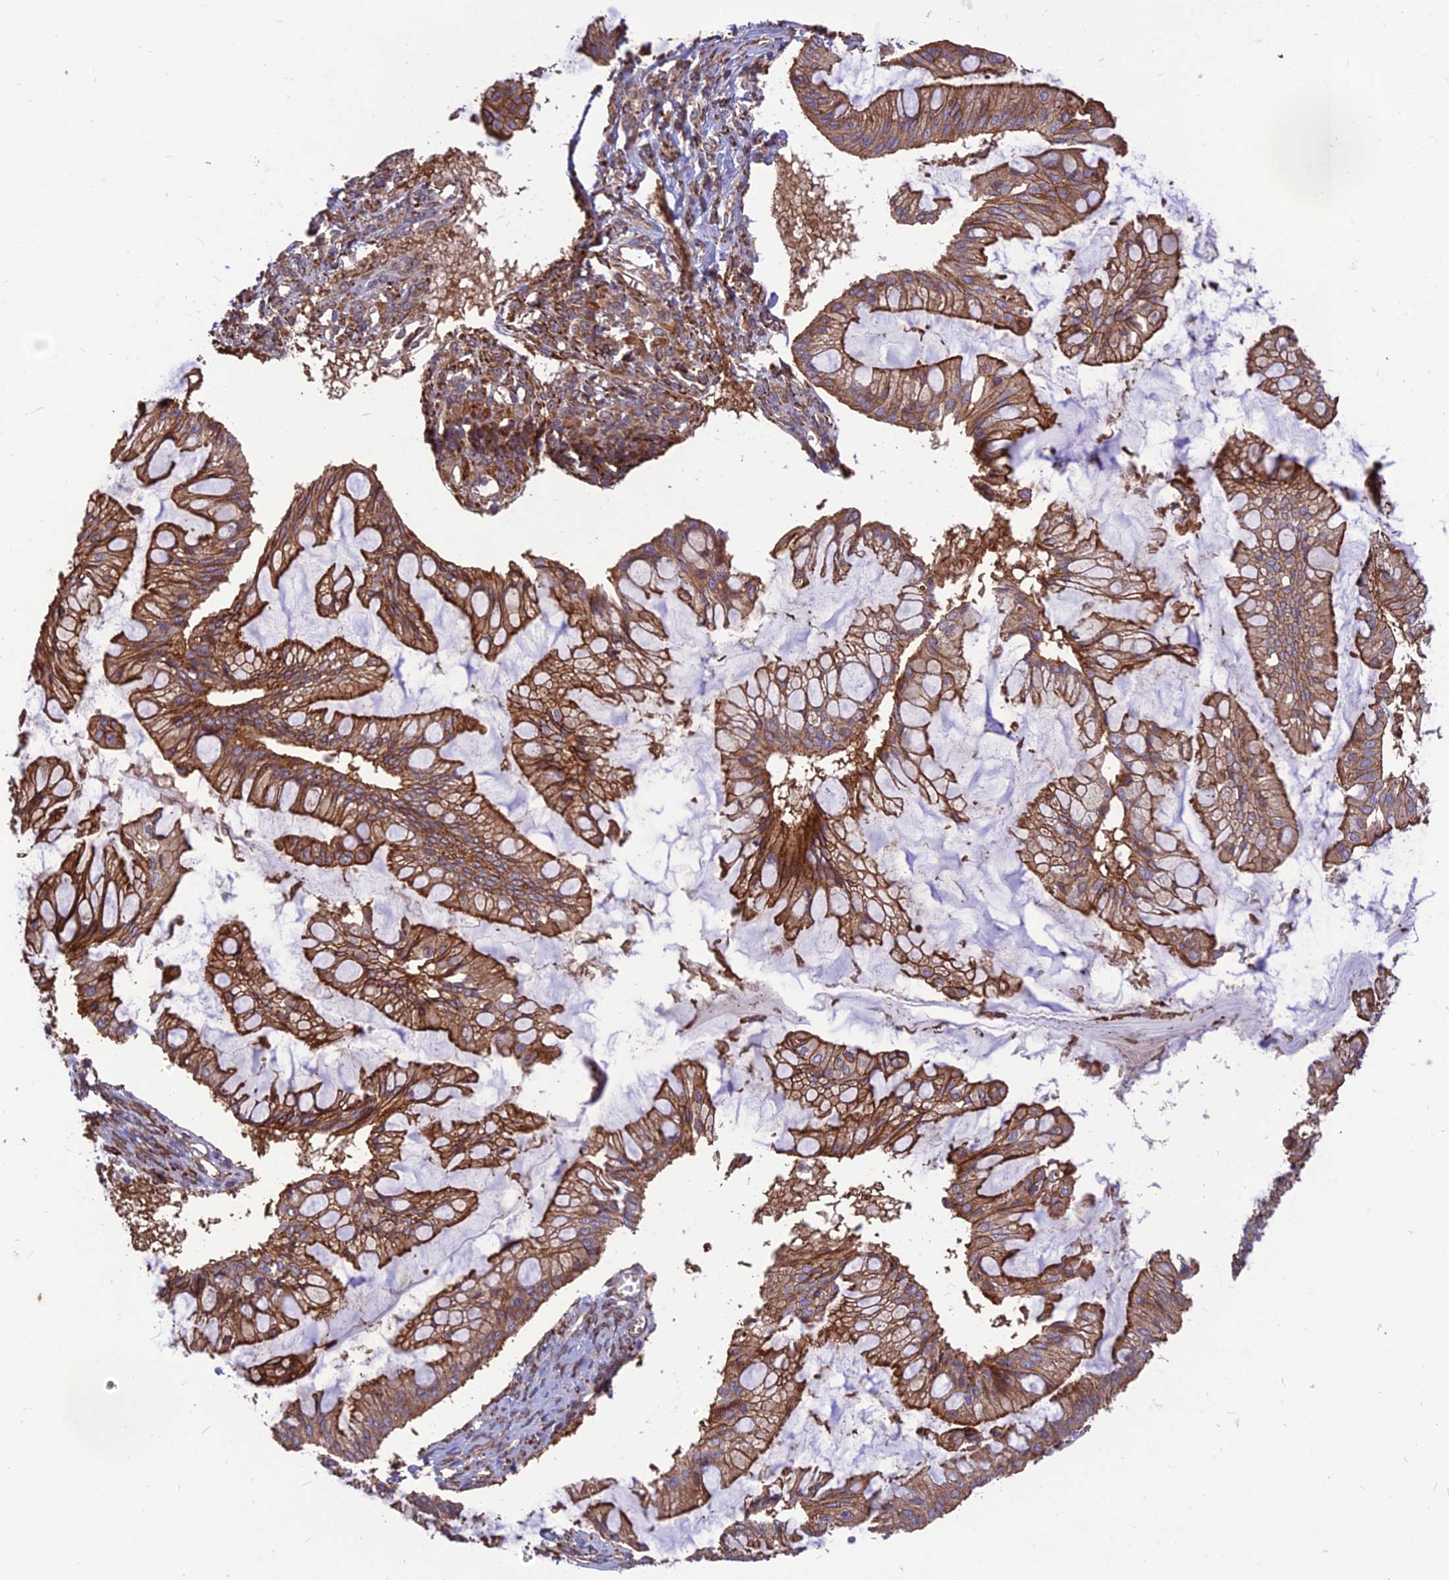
{"staining": {"intensity": "moderate", "quantity": ">75%", "location": "cytoplasmic/membranous"}, "tissue": "ovarian cancer", "cell_type": "Tumor cells", "image_type": "cancer", "snomed": [{"axis": "morphology", "description": "Cystadenocarcinoma, mucinous, NOS"}, {"axis": "topography", "description": "Ovary"}], "caption": "There is medium levels of moderate cytoplasmic/membranous positivity in tumor cells of mucinous cystadenocarcinoma (ovarian), as demonstrated by immunohistochemical staining (brown color).", "gene": "CRTAP", "patient": {"sex": "female", "age": 73}}